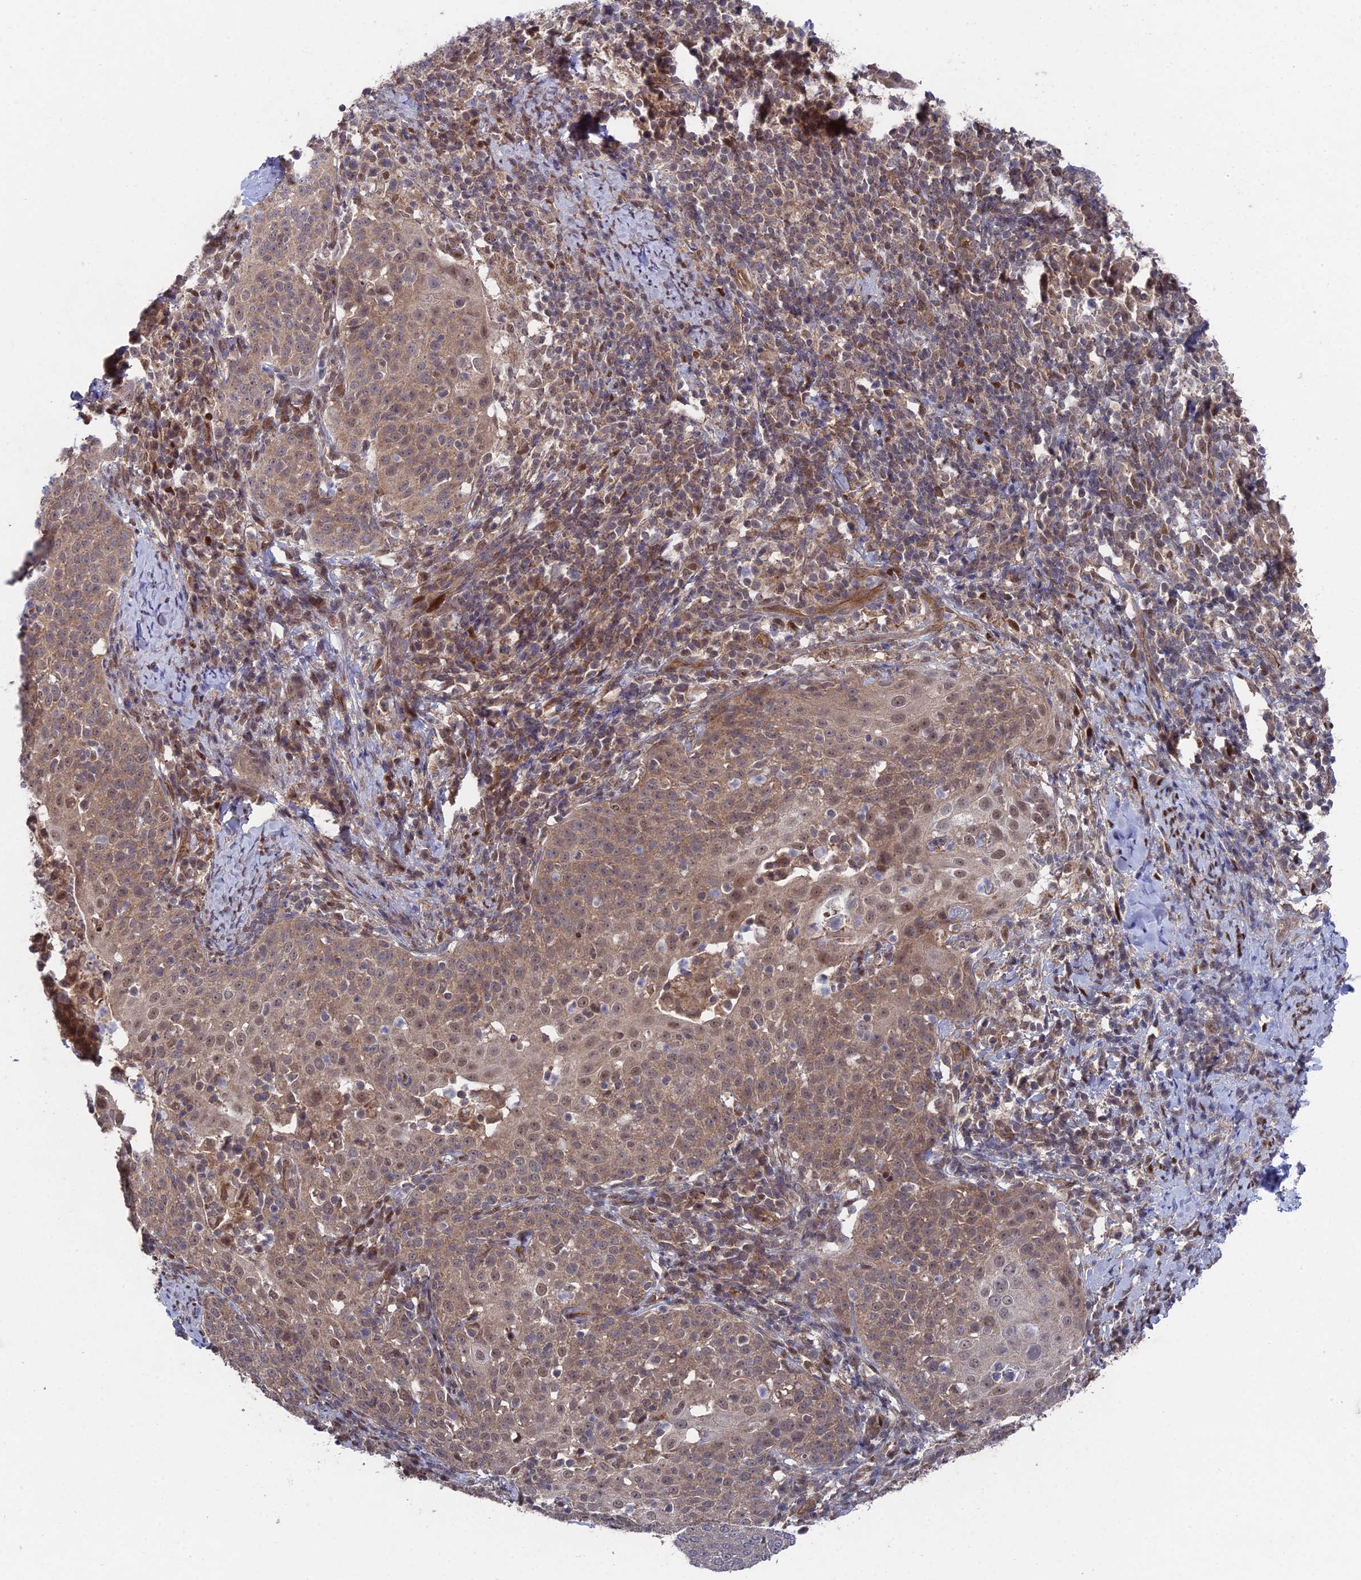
{"staining": {"intensity": "moderate", "quantity": ">75%", "location": "cytoplasmic/membranous,nuclear"}, "tissue": "cervical cancer", "cell_type": "Tumor cells", "image_type": "cancer", "snomed": [{"axis": "morphology", "description": "Squamous cell carcinoma, NOS"}, {"axis": "topography", "description": "Cervix"}], "caption": "Protein staining by immunohistochemistry (IHC) displays moderate cytoplasmic/membranous and nuclear expression in about >75% of tumor cells in squamous cell carcinoma (cervical).", "gene": "UNC5D", "patient": {"sex": "female", "age": 57}}